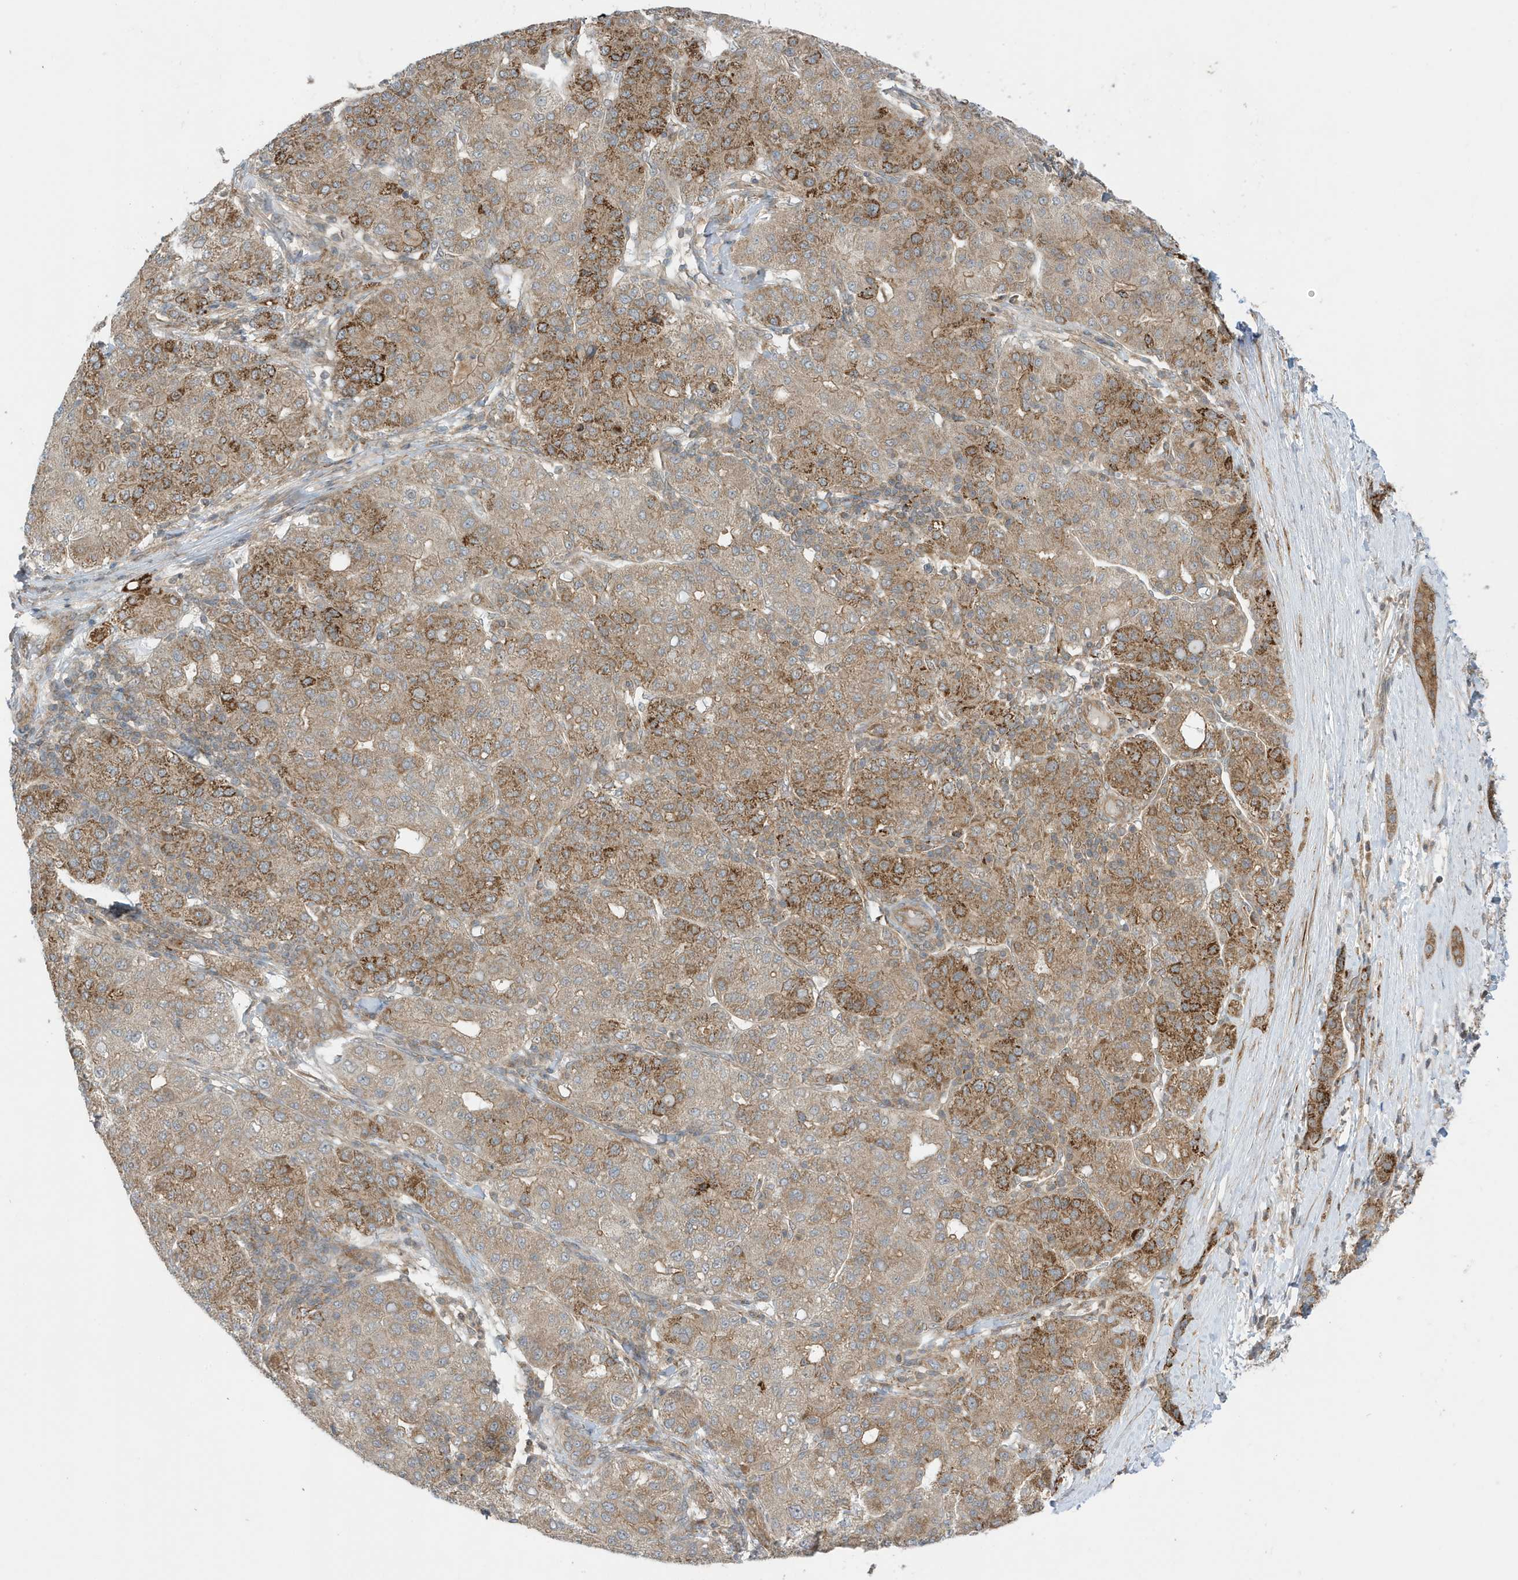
{"staining": {"intensity": "strong", "quantity": "25%-75%", "location": "cytoplasmic/membranous"}, "tissue": "liver cancer", "cell_type": "Tumor cells", "image_type": "cancer", "snomed": [{"axis": "morphology", "description": "Carcinoma, Hepatocellular, NOS"}, {"axis": "topography", "description": "Liver"}], "caption": "Immunohistochemistry (IHC) micrograph of human hepatocellular carcinoma (liver) stained for a protein (brown), which shows high levels of strong cytoplasmic/membranous positivity in about 25%-75% of tumor cells.", "gene": "DHX36", "patient": {"sex": "male", "age": 65}}